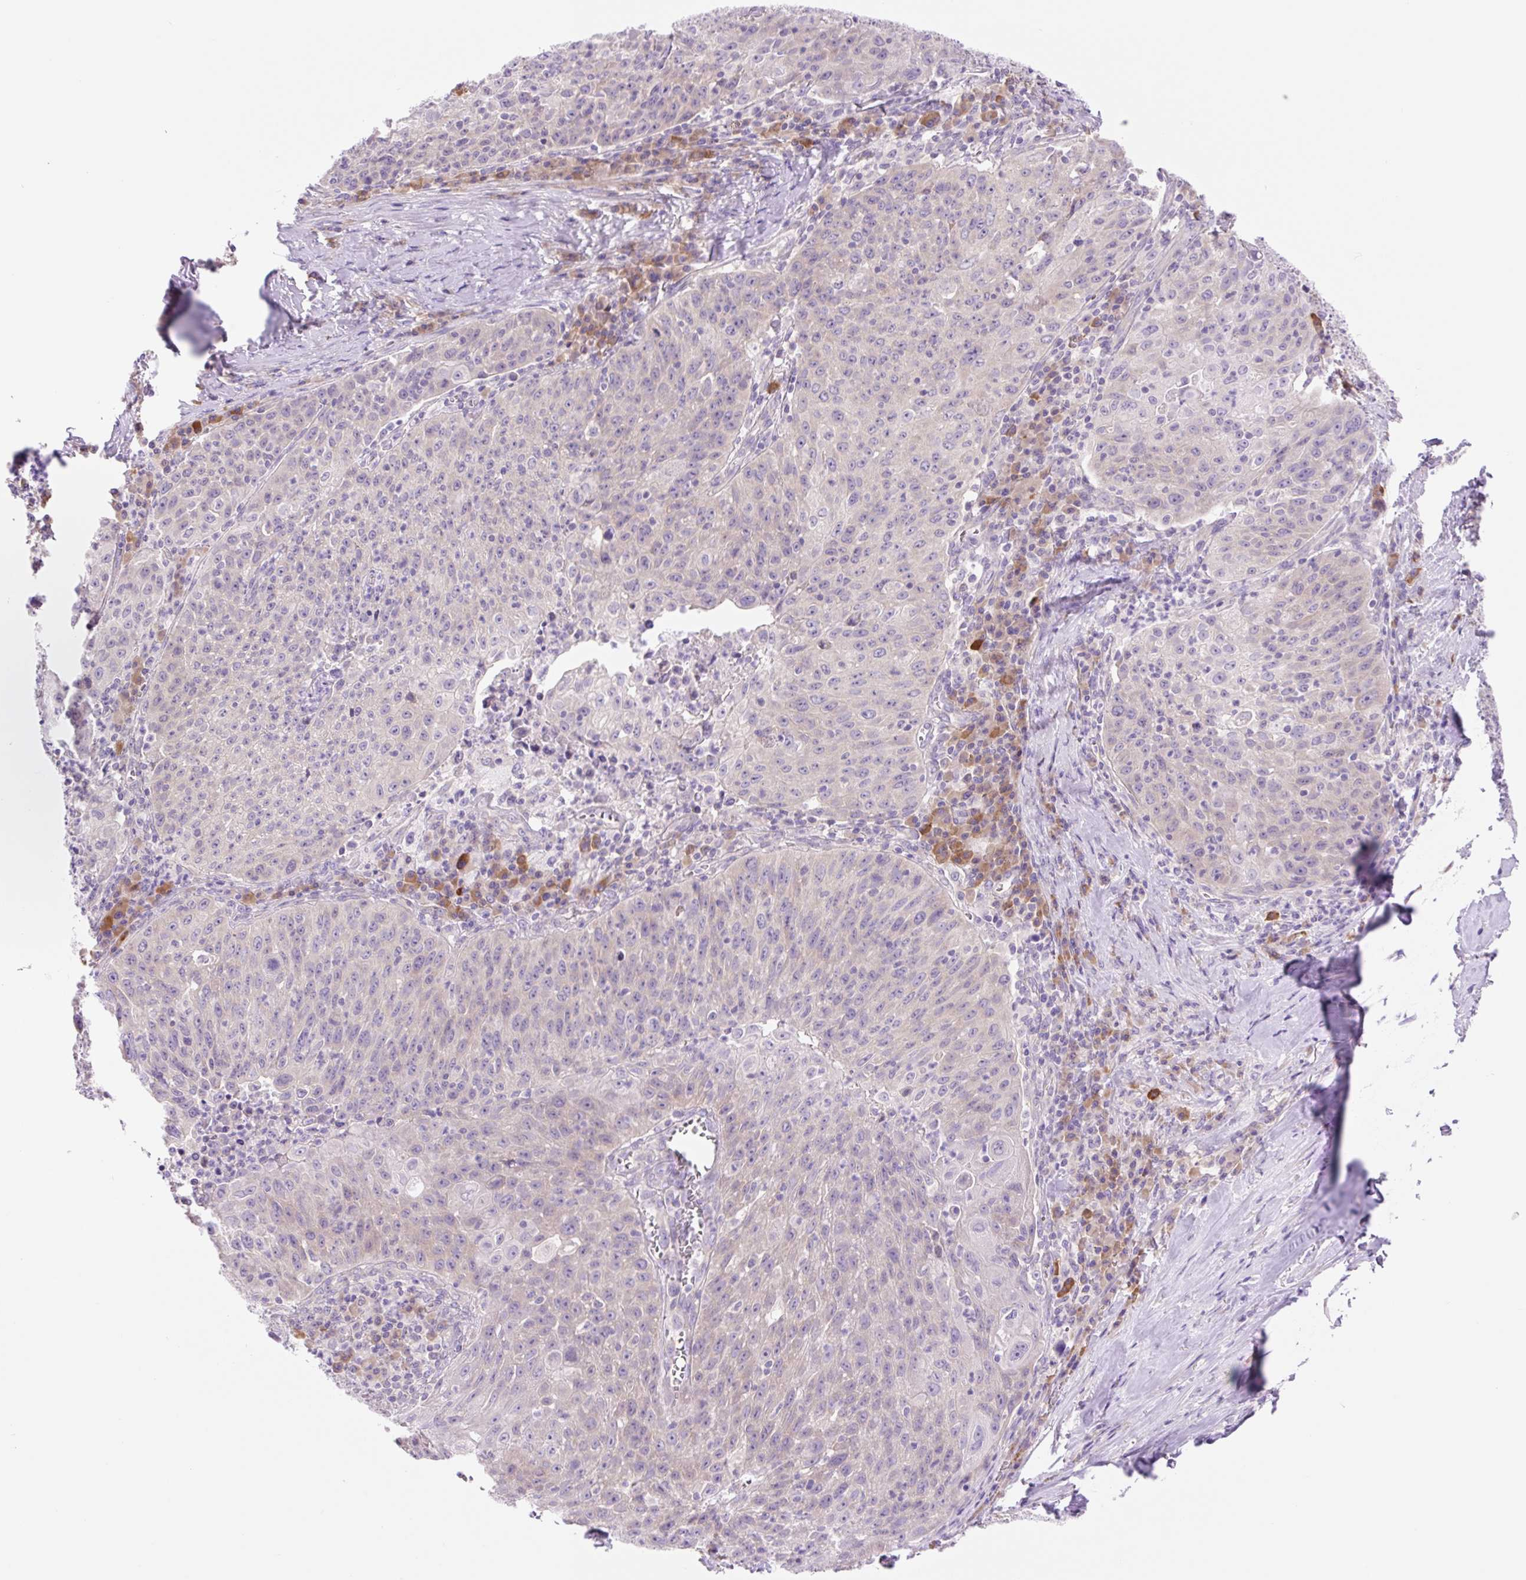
{"staining": {"intensity": "negative", "quantity": "none", "location": "none"}, "tissue": "lung cancer", "cell_type": "Tumor cells", "image_type": "cancer", "snomed": [{"axis": "morphology", "description": "Squamous cell carcinoma, NOS"}, {"axis": "morphology", "description": "Squamous cell carcinoma, metastatic, NOS"}, {"axis": "topography", "description": "Bronchus"}, {"axis": "topography", "description": "Lung"}], "caption": "This is an immunohistochemistry (IHC) photomicrograph of human lung metastatic squamous cell carcinoma. There is no staining in tumor cells.", "gene": "CELF6", "patient": {"sex": "male", "age": 62}}